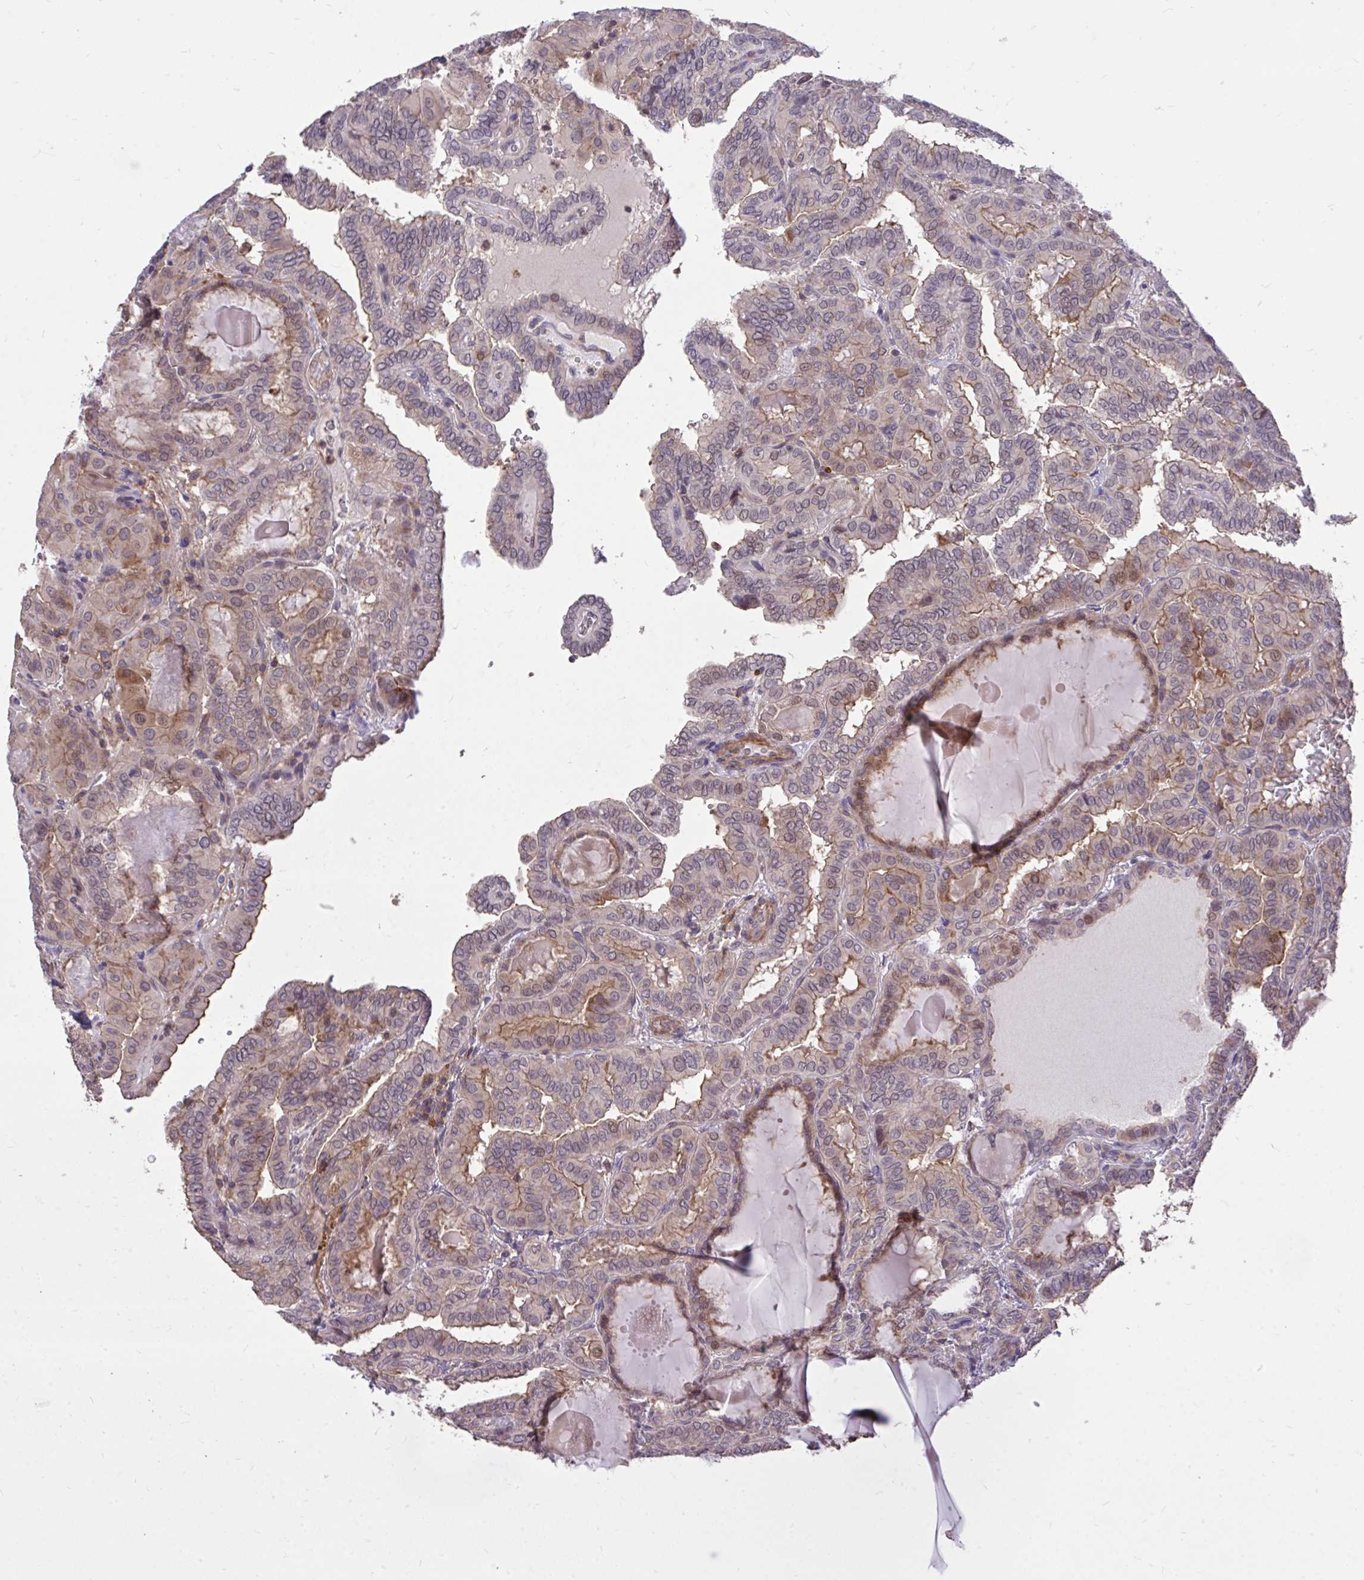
{"staining": {"intensity": "weak", "quantity": "25%-75%", "location": "cytoplasmic/membranous,nuclear"}, "tissue": "thyroid cancer", "cell_type": "Tumor cells", "image_type": "cancer", "snomed": [{"axis": "morphology", "description": "Papillary adenocarcinoma, NOS"}, {"axis": "topography", "description": "Thyroid gland"}], "caption": "Weak cytoplasmic/membranous and nuclear staining is present in about 25%-75% of tumor cells in thyroid cancer (papillary adenocarcinoma).", "gene": "IGFL2", "patient": {"sex": "female", "age": 46}}